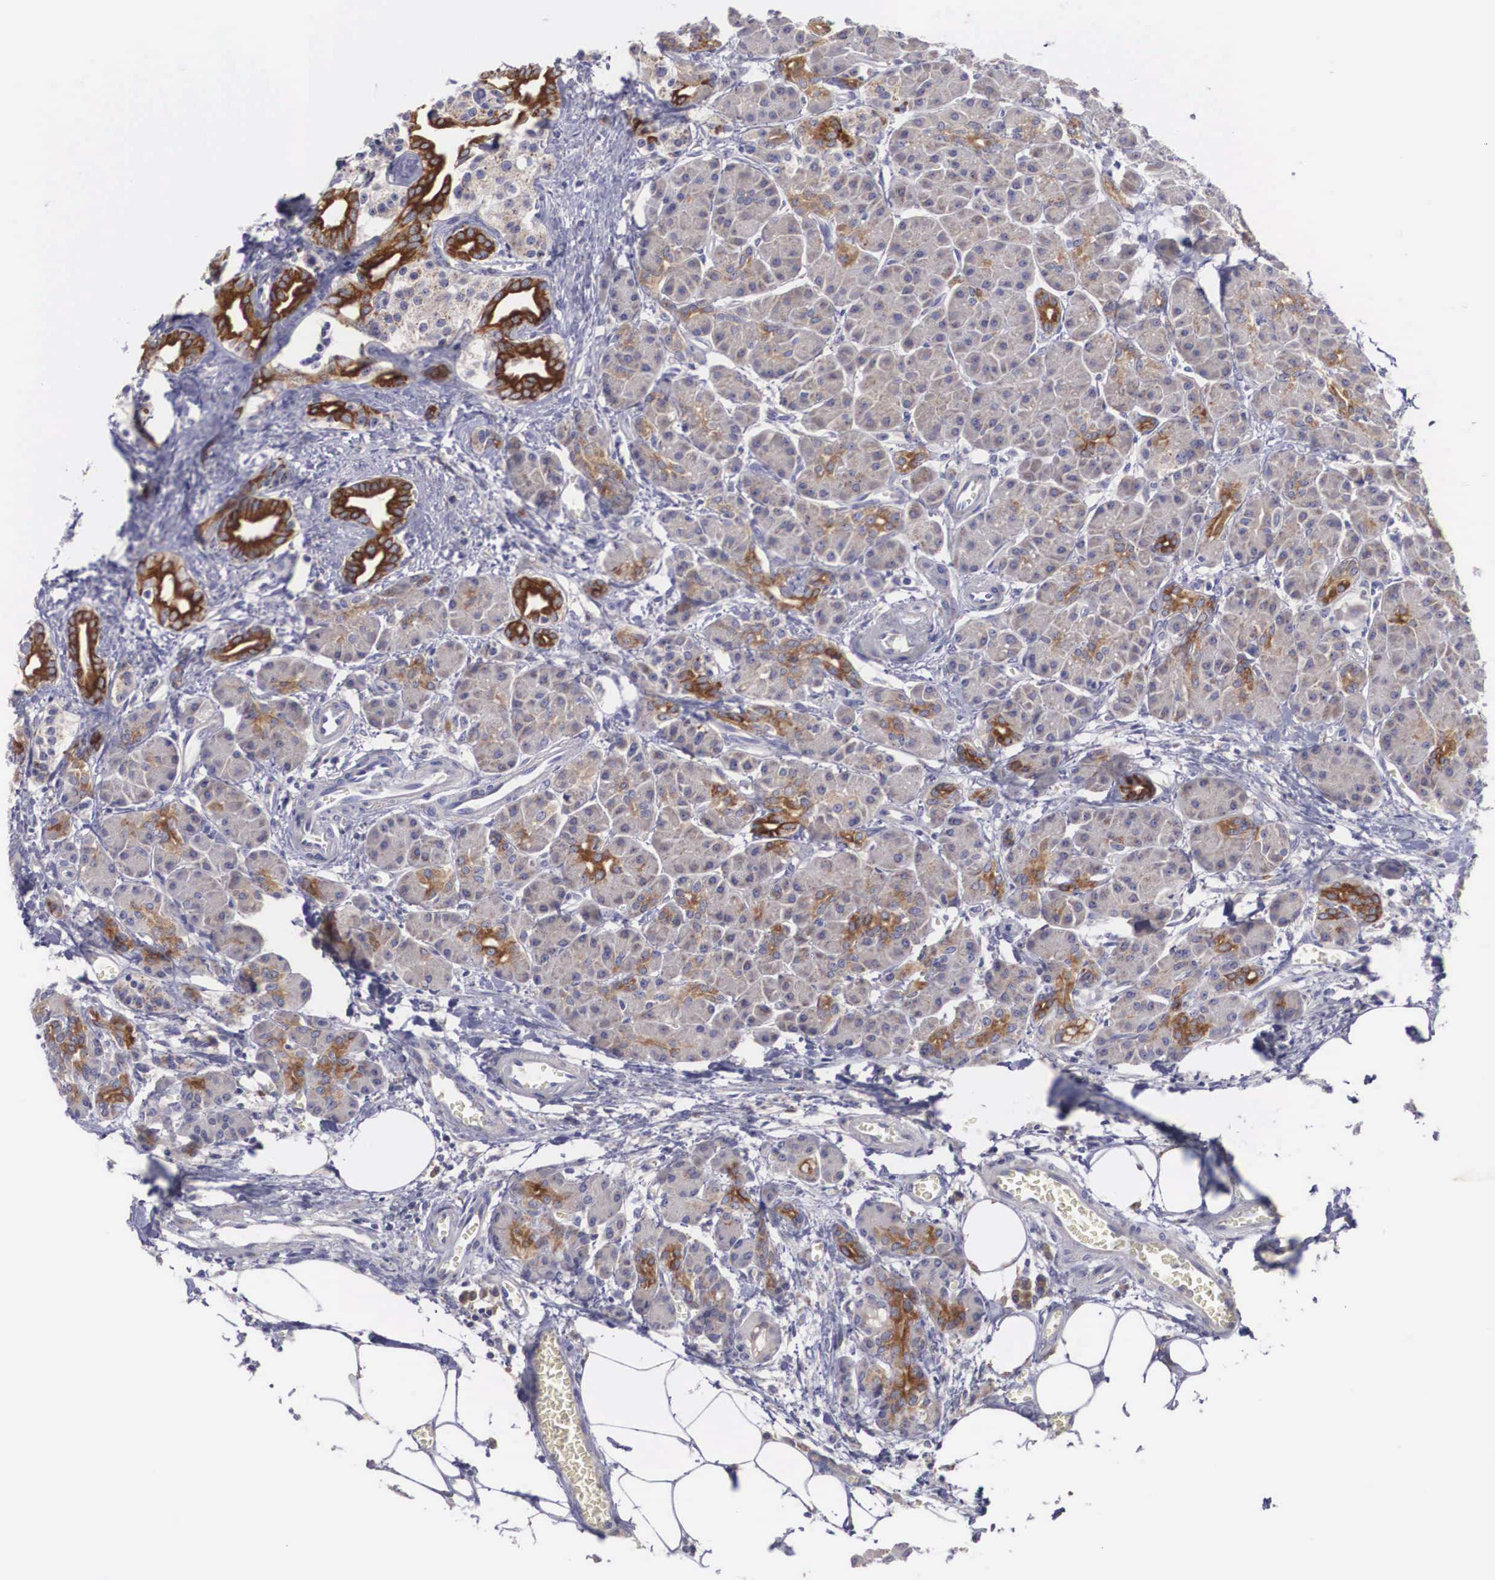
{"staining": {"intensity": "strong", "quantity": "<25%", "location": "cytoplasmic/membranous"}, "tissue": "pancreas", "cell_type": "Exocrine glandular cells", "image_type": "normal", "snomed": [{"axis": "morphology", "description": "Normal tissue, NOS"}, {"axis": "topography", "description": "Pancreas"}], "caption": "IHC histopathology image of unremarkable human pancreas stained for a protein (brown), which exhibits medium levels of strong cytoplasmic/membranous staining in approximately <25% of exocrine glandular cells.", "gene": "NREP", "patient": {"sex": "male", "age": 73}}